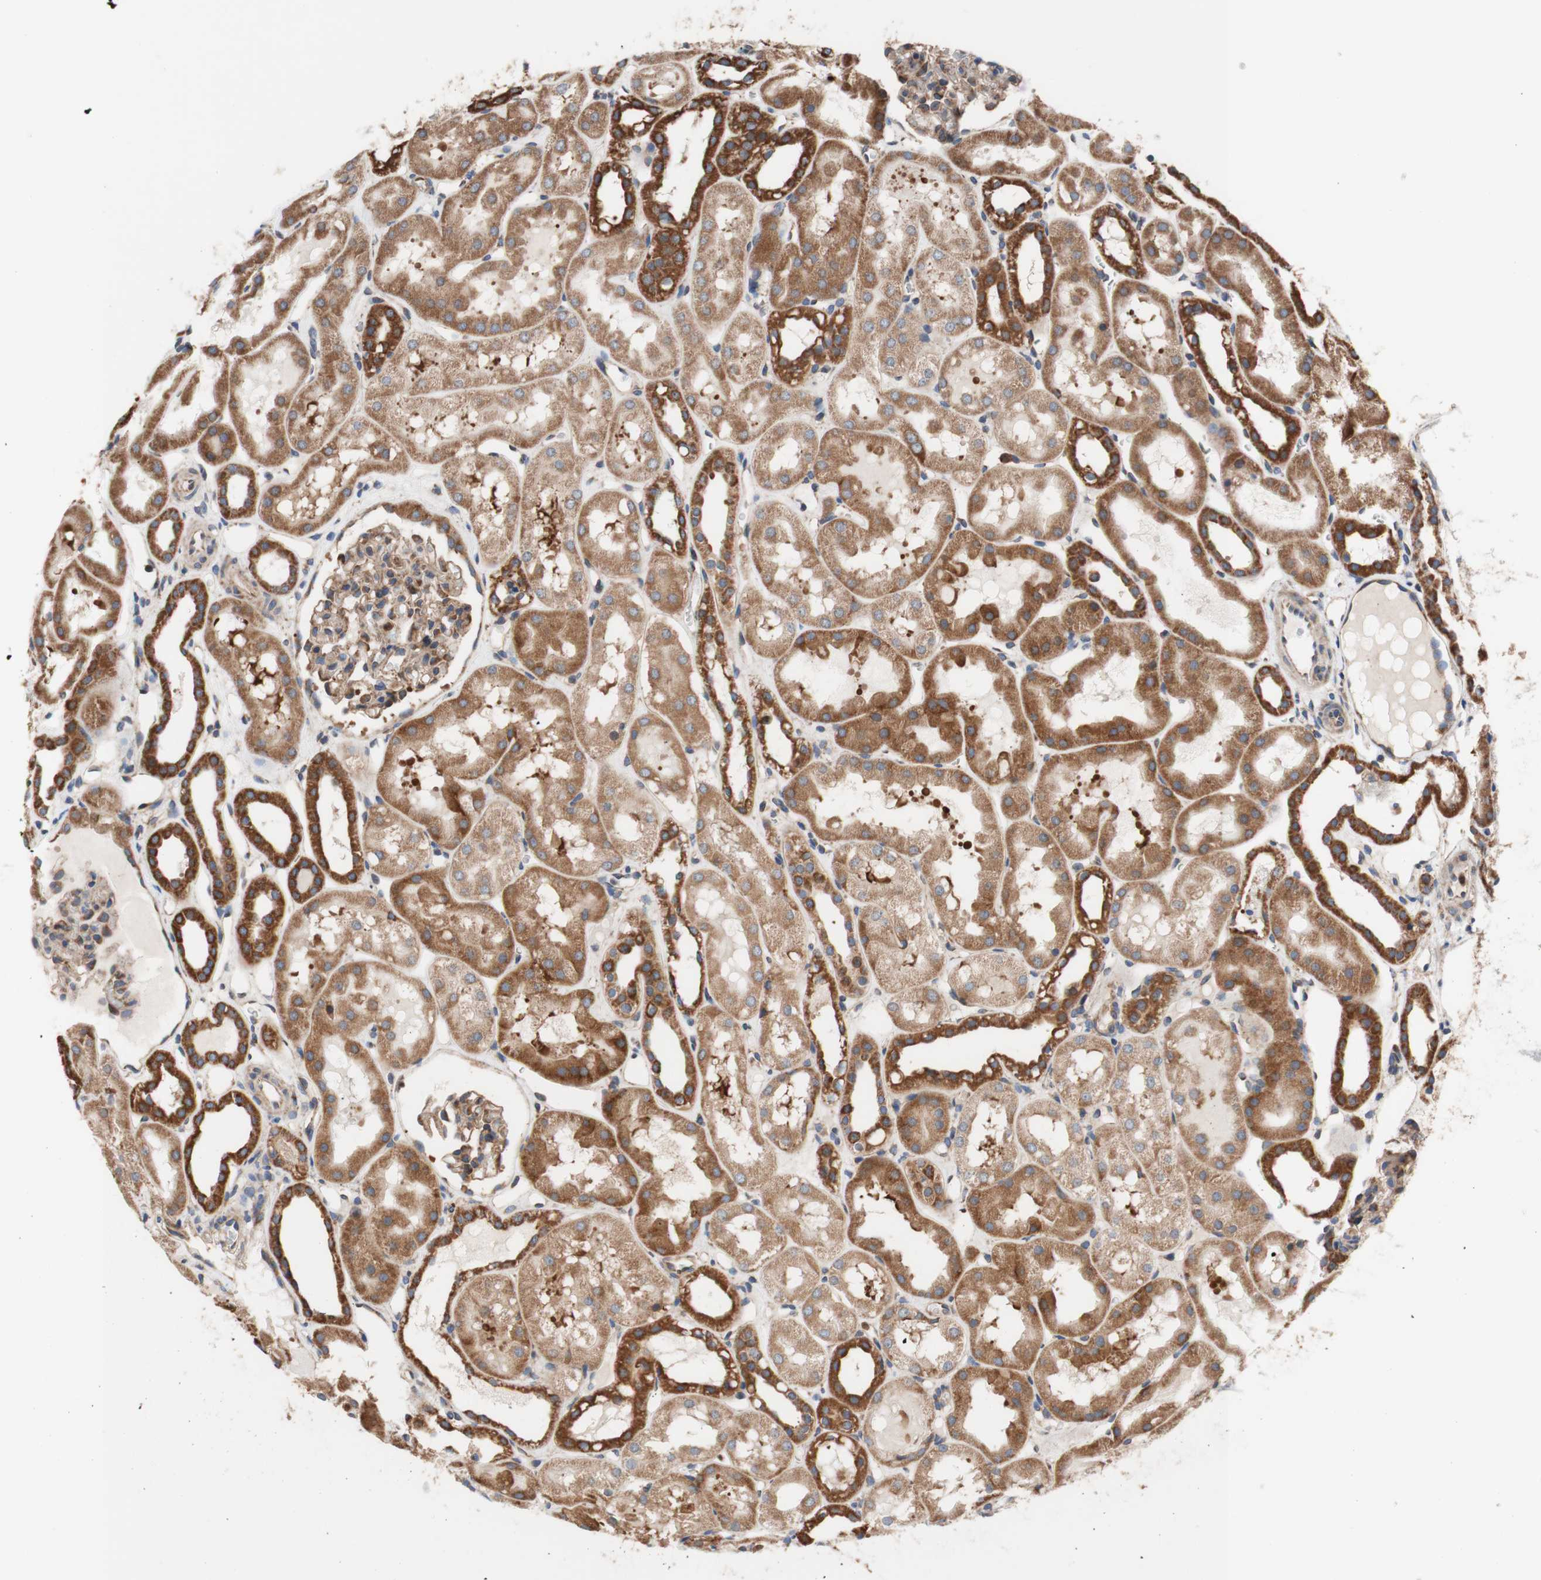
{"staining": {"intensity": "weak", "quantity": "25%-75%", "location": "cytoplasmic/membranous"}, "tissue": "kidney", "cell_type": "Cells in glomeruli", "image_type": "normal", "snomed": [{"axis": "morphology", "description": "Normal tissue, NOS"}, {"axis": "topography", "description": "Kidney"}, {"axis": "topography", "description": "Urinary bladder"}], "caption": "Cells in glomeruli reveal weak cytoplasmic/membranous staining in about 25%-75% of cells in benign kidney. (Stains: DAB (3,3'-diaminobenzidine) in brown, nuclei in blue, Microscopy: brightfield microscopy at high magnification).", "gene": "FMR1", "patient": {"sex": "male", "age": 16}}